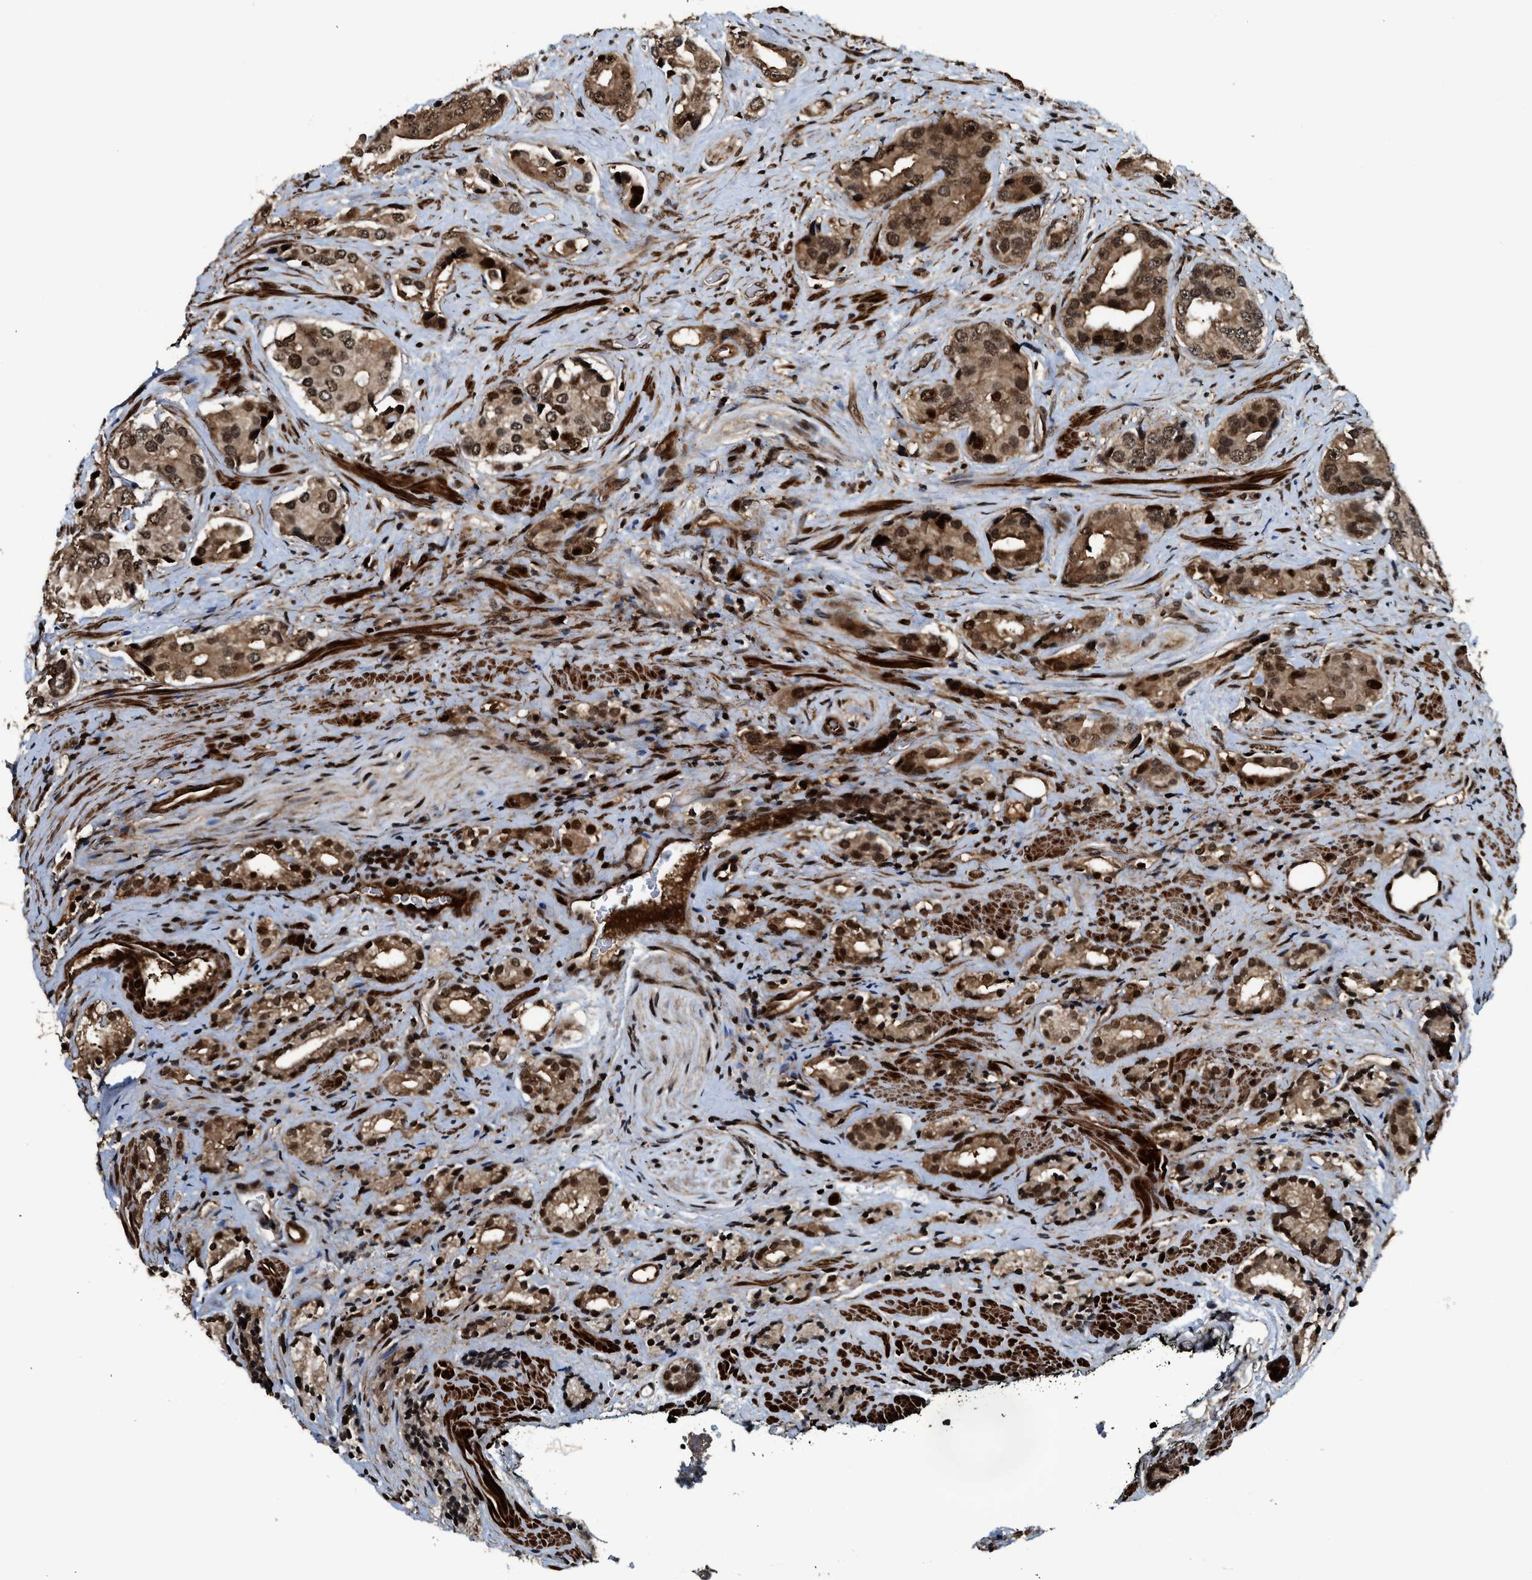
{"staining": {"intensity": "moderate", "quantity": ">75%", "location": "cytoplasmic/membranous,nuclear"}, "tissue": "prostate cancer", "cell_type": "Tumor cells", "image_type": "cancer", "snomed": [{"axis": "morphology", "description": "Adenocarcinoma, High grade"}, {"axis": "topography", "description": "Prostate"}], "caption": "Immunohistochemical staining of high-grade adenocarcinoma (prostate) exhibits medium levels of moderate cytoplasmic/membranous and nuclear staining in approximately >75% of tumor cells. (DAB (3,3'-diaminobenzidine) = brown stain, brightfield microscopy at high magnification).", "gene": "MDM2", "patient": {"sex": "male", "age": 71}}